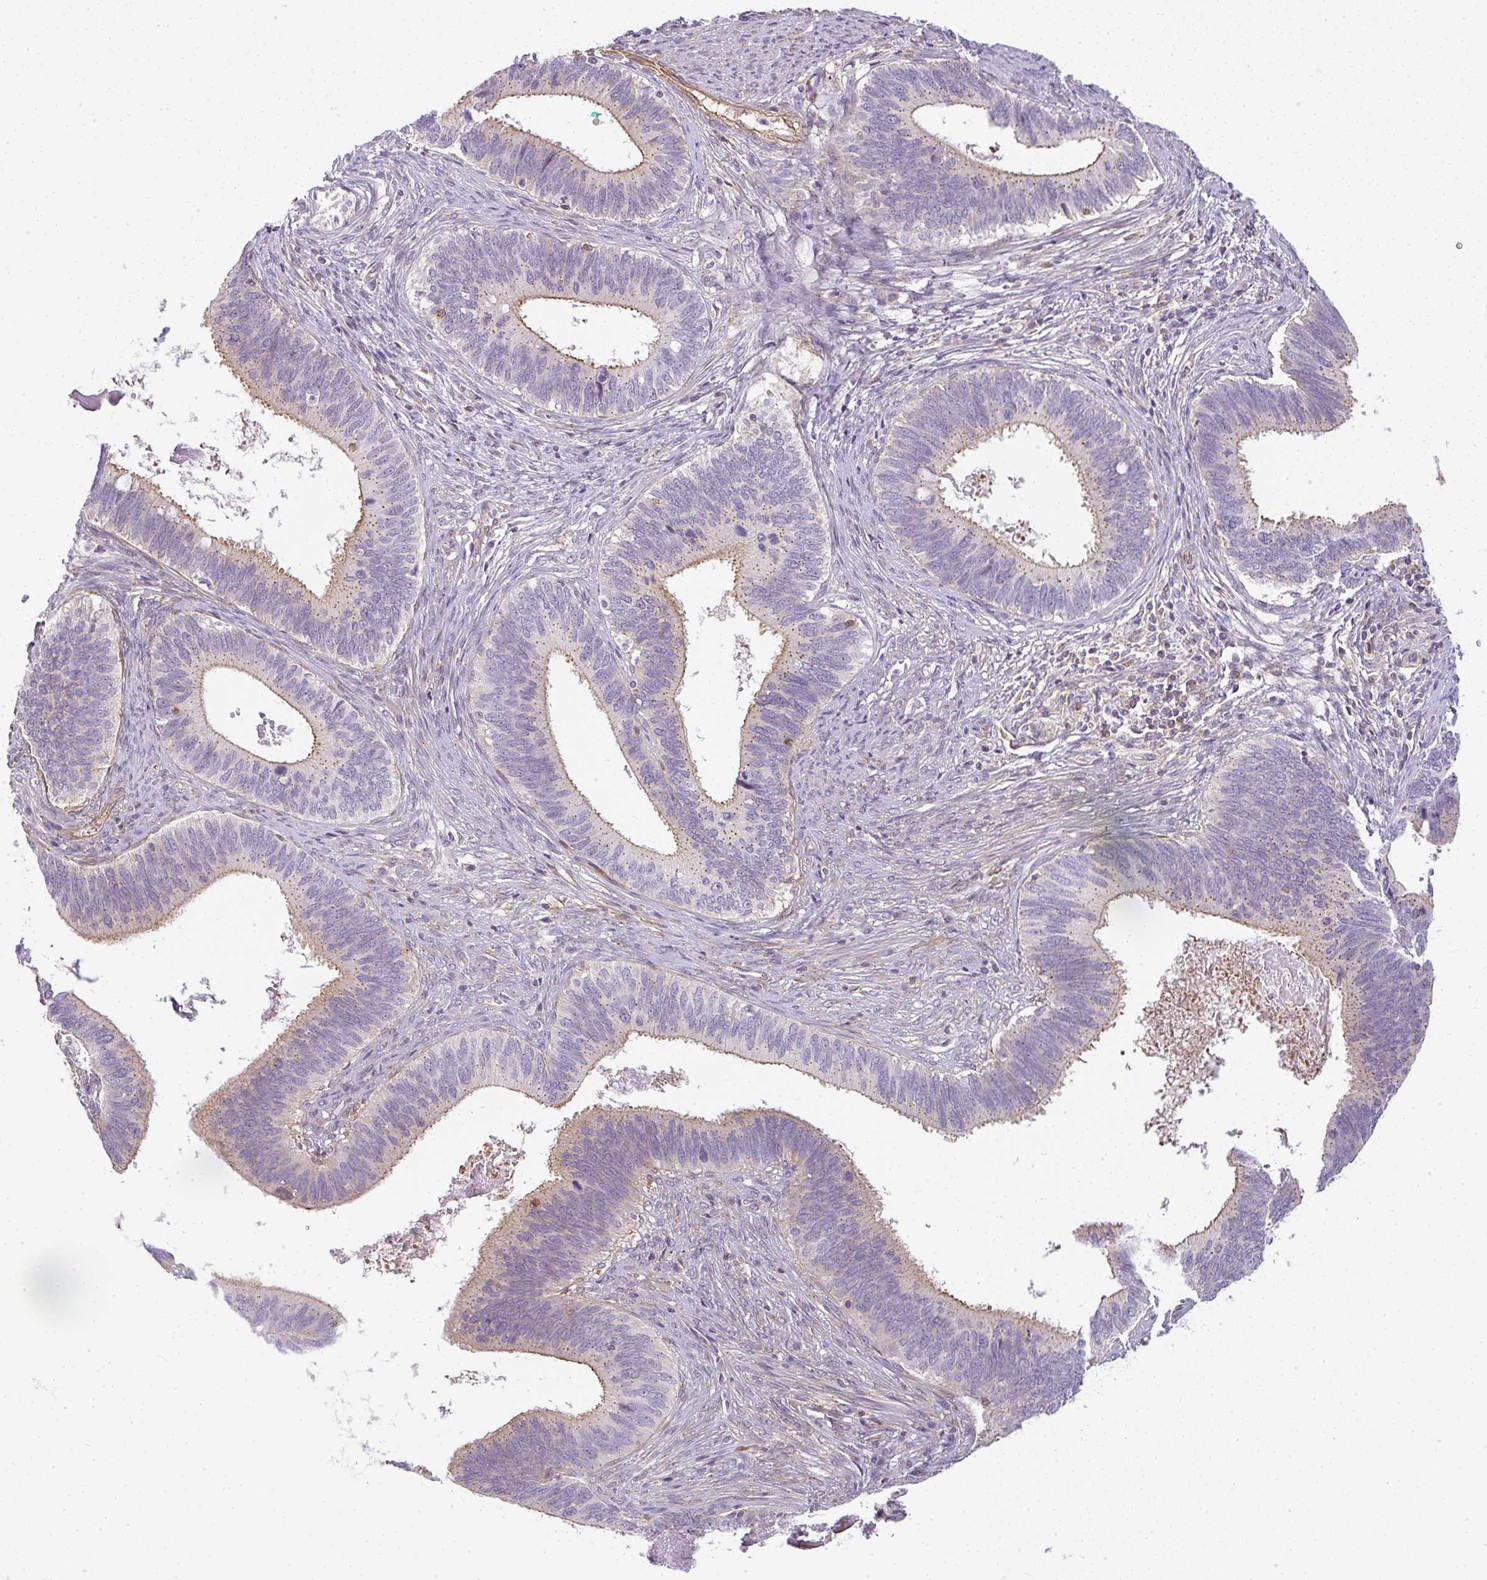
{"staining": {"intensity": "moderate", "quantity": "25%-75%", "location": "cytoplasmic/membranous"}, "tissue": "cervical cancer", "cell_type": "Tumor cells", "image_type": "cancer", "snomed": [{"axis": "morphology", "description": "Adenocarcinoma, NOS"}, {"axis": "topography", "description": "Cervix"}], "caption": "Tumor cells demonstrate medium levels of moderate cytoplasmic/membranous positivity in about 25%-75% of cells in human cervical cancer. The protein is shown in brown color, while the nuclei are stained blue.", "gene": "SULF1", "patient": {"sex": "female", "age": 42}}